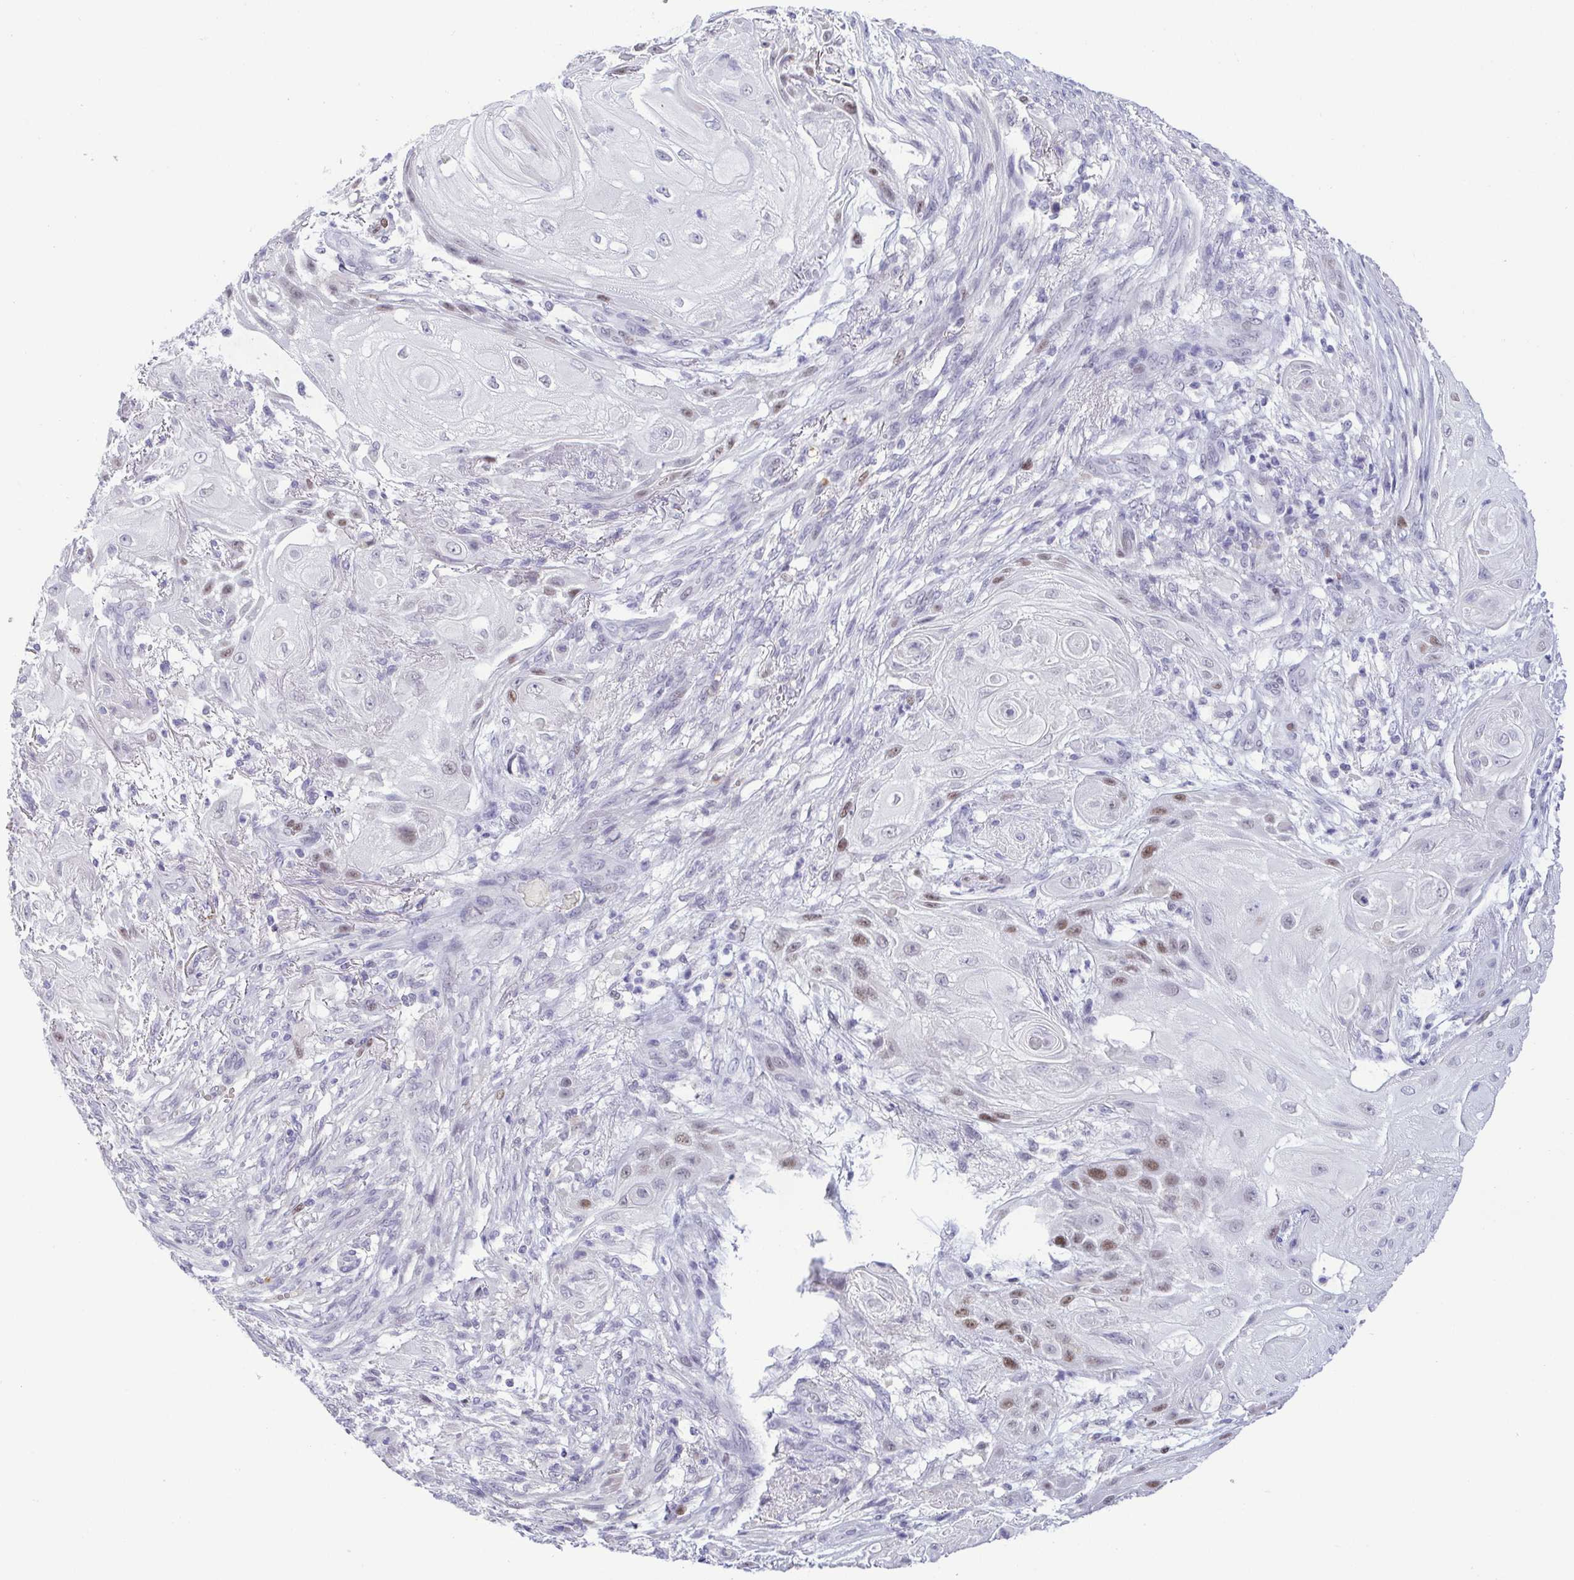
{"staining": {"intensity": "moderate", "quantity": "<25%", "location": "nuclear"}, "tissue": "skin cancer", "cell_type": "Tumor cells", "image_type": "cancer", "snomed": [{"axis": "morphology", "description": "Squamous cell carcinoma, NOS"}, {"axis": "topography", "description": "Skin"}], "caption": "Human skin cancer stained for a protein (brown) demonstrates moderate nuclear positive staining in approximately <25% of tumor cells.", "gene": "TIPIN", "patient": {"sex": "male", "age": 62}}